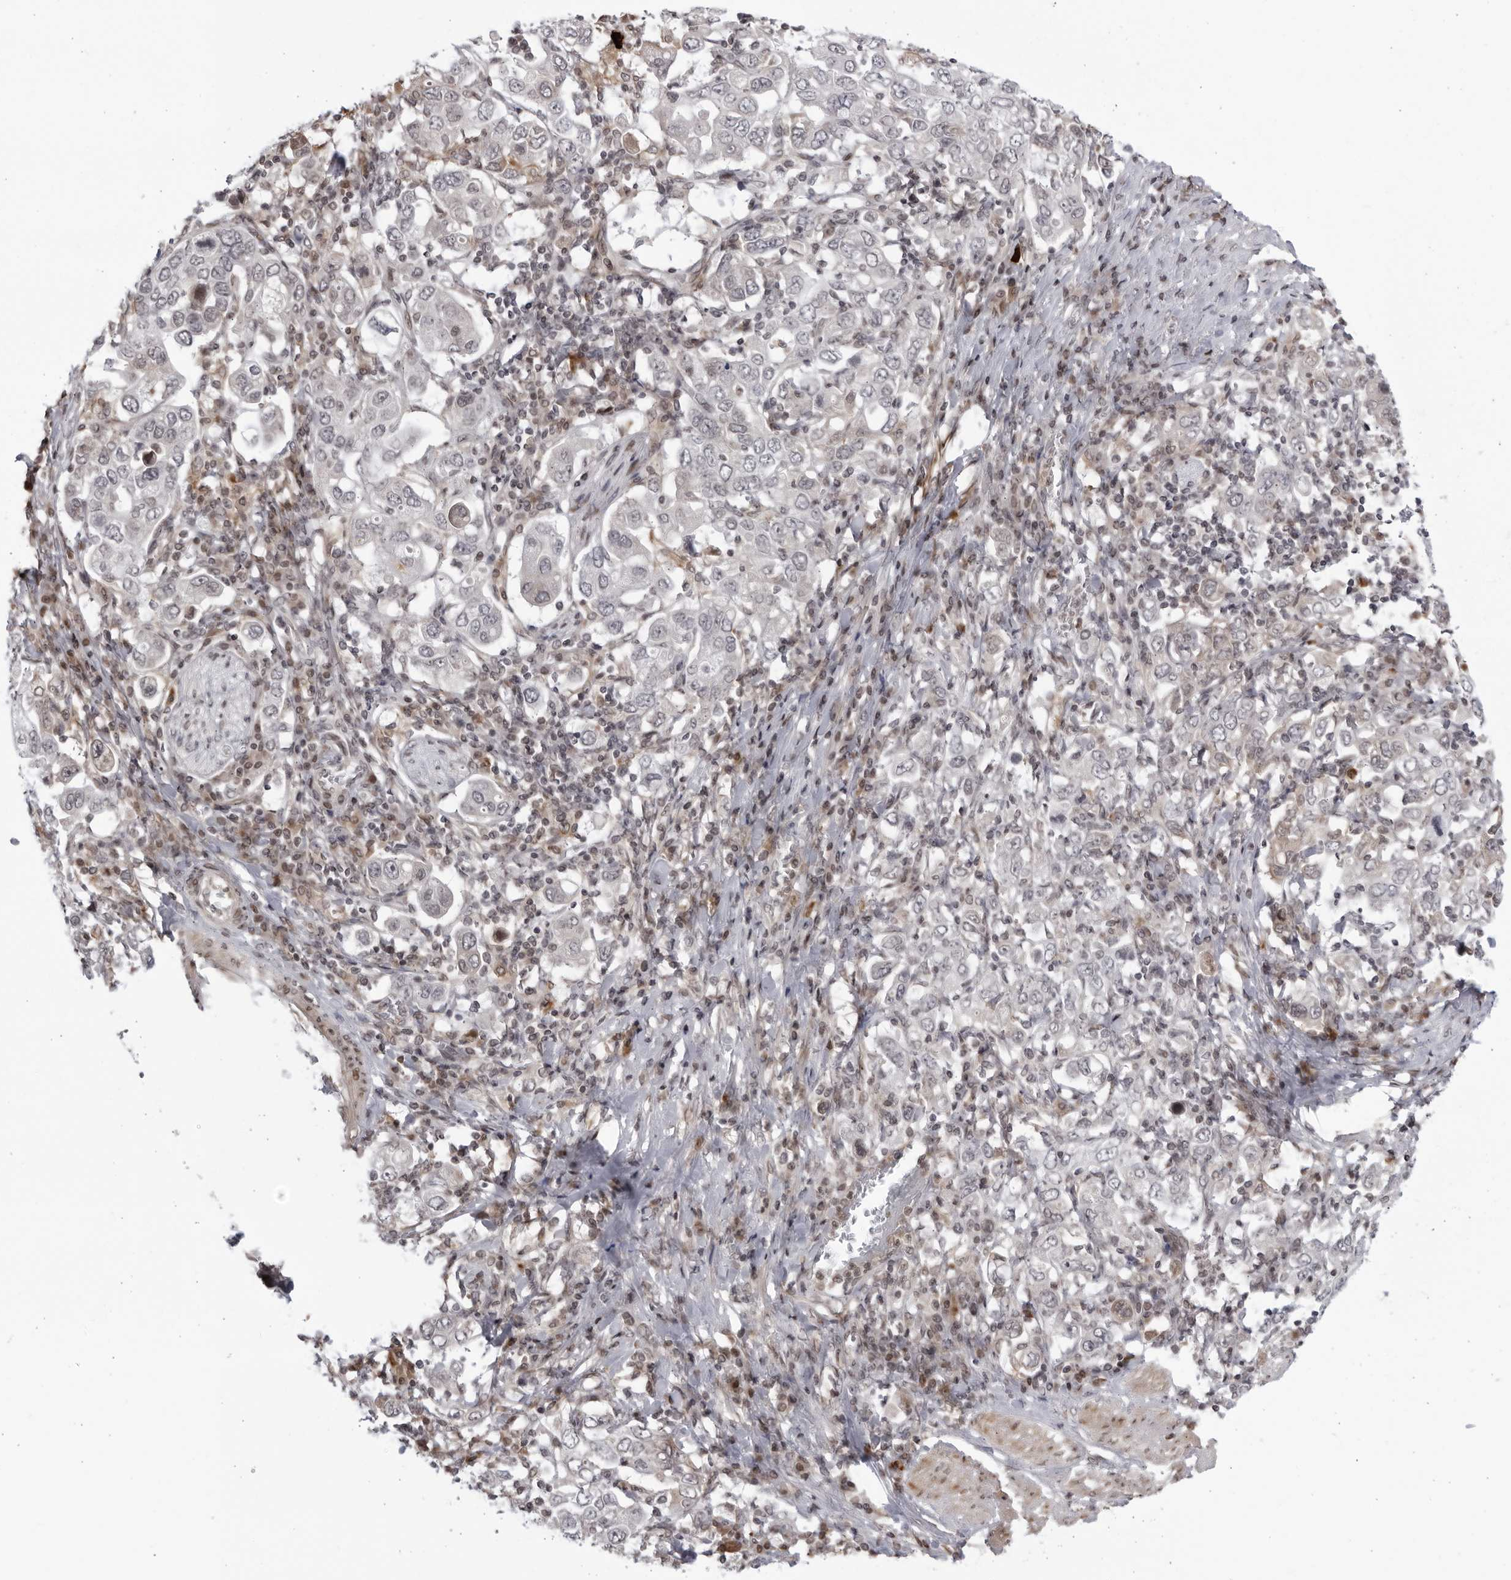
{"staining": {"intensity": "weak", "quantity": "<25%", "location": "cytoplasmic/membranous"}, "tissue": "stomach cancer", "cell_type": "Tumor cells", "image_type": "cancer", "snomed": [{"axis": "morphology", "description": "Adenocarcinoma, NOS"}, {"axis": "topography", "description": "Stomach, upper"}], "caption": "High power microscopy photomicrograph of an IHC micrograph of stomach cancer, revealing no significant expression in tumor cells.", "gene": "DTL", "patient": {"sex": "male", "age": 62}}